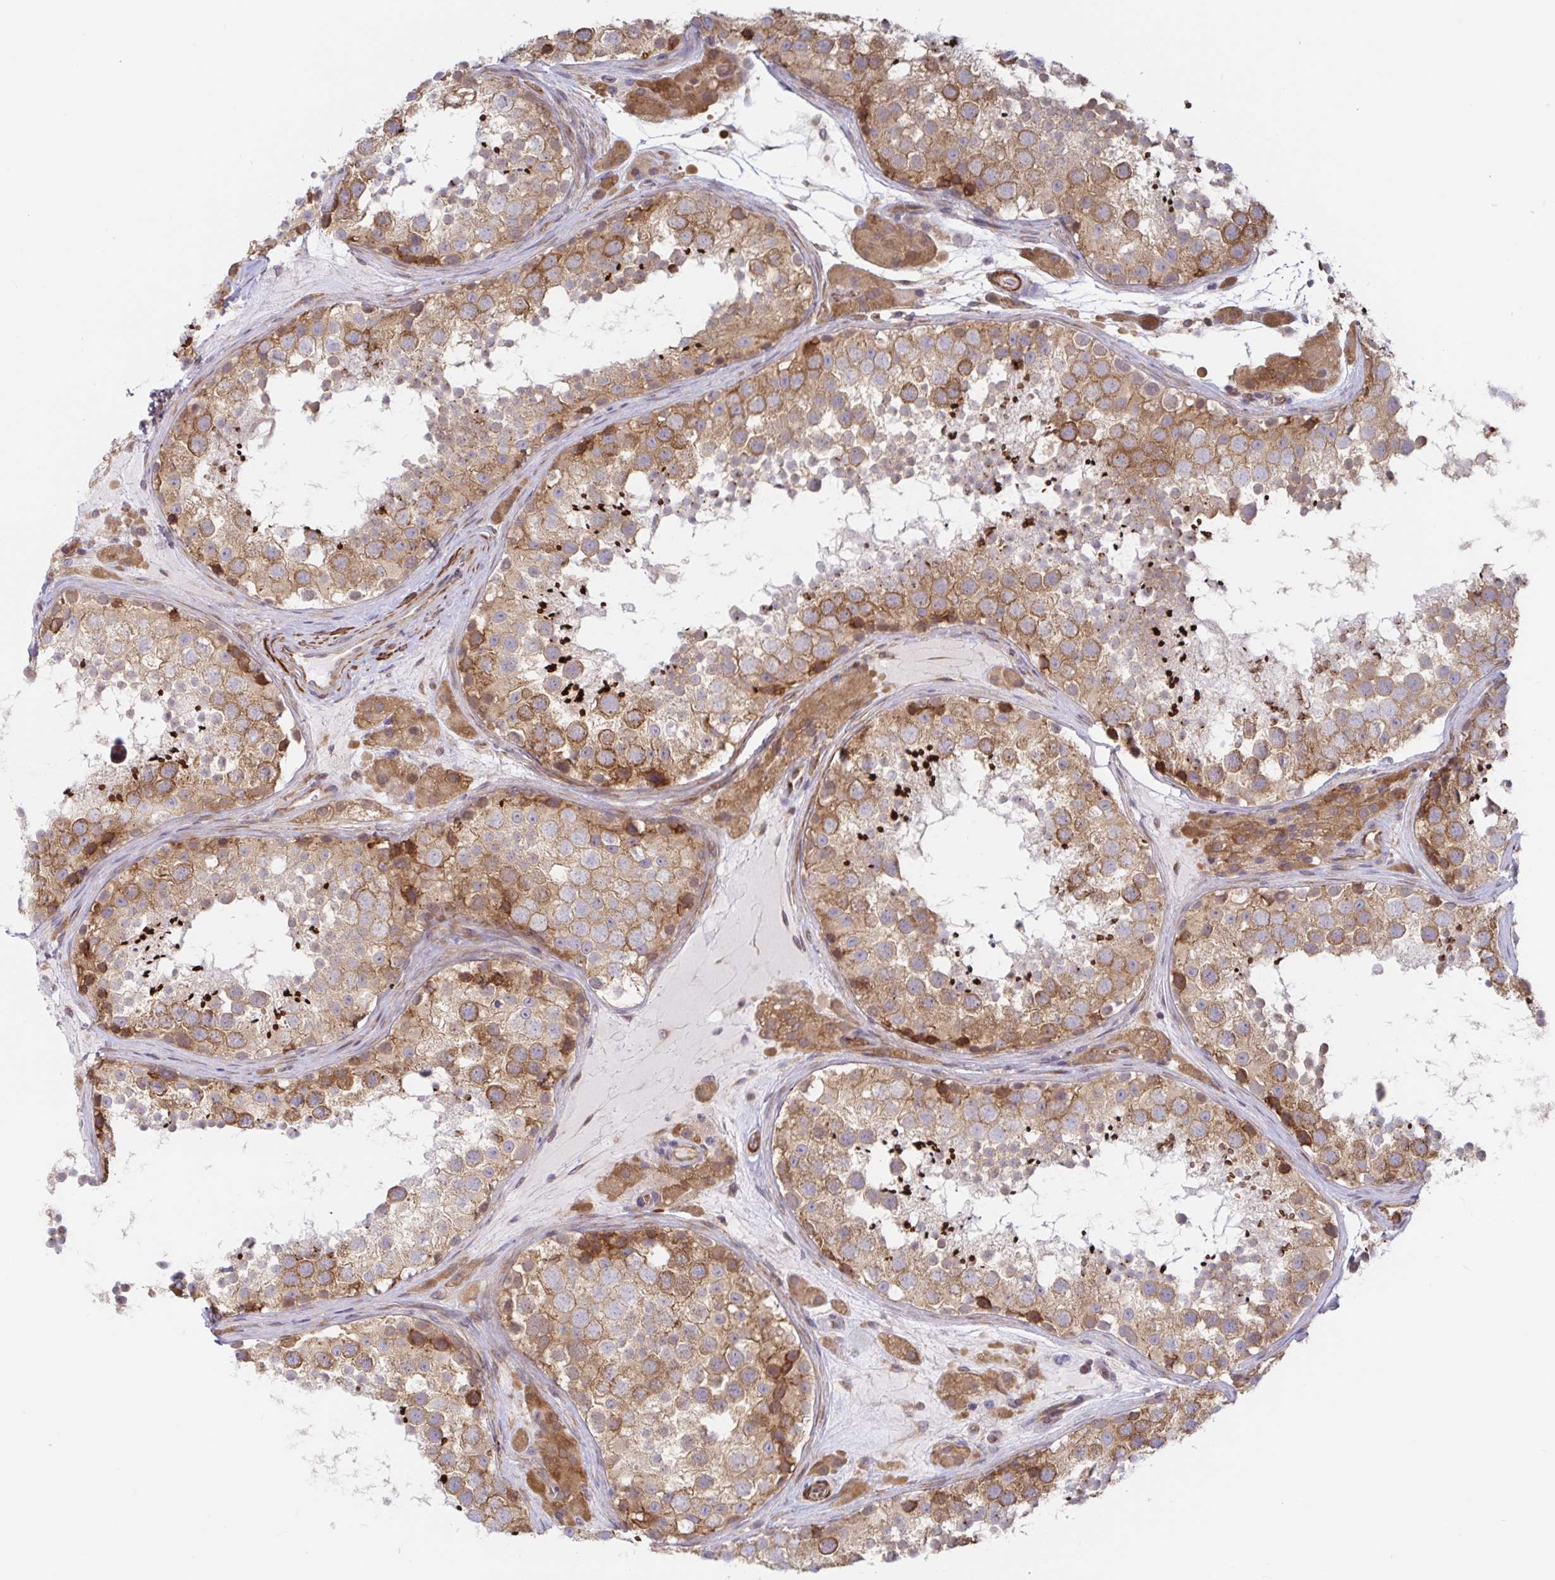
{"staining": {"intensity": "moderate", "quantity": ">75%", "location": "cytoplasmic/membranous"}, "tissue": "testis", "cell_type": "Cells in seminiferous ducts", "image_type": "normal", "snomed": [{"axis": "morphology", "description": "Normal tissue, NOS"}, {"axis": "topography", "description": "Testis"}], "caption": "This histopathology image displays normal testis stained with IHC to label a protein in brown. The cytoplasmic/membranous of cells in seminiferous ducts show moderate positivity for the protein. Nuclei are counter-stained blue.", "gene": "LARP1", "patient": {"sex": "male", "age": 41}}